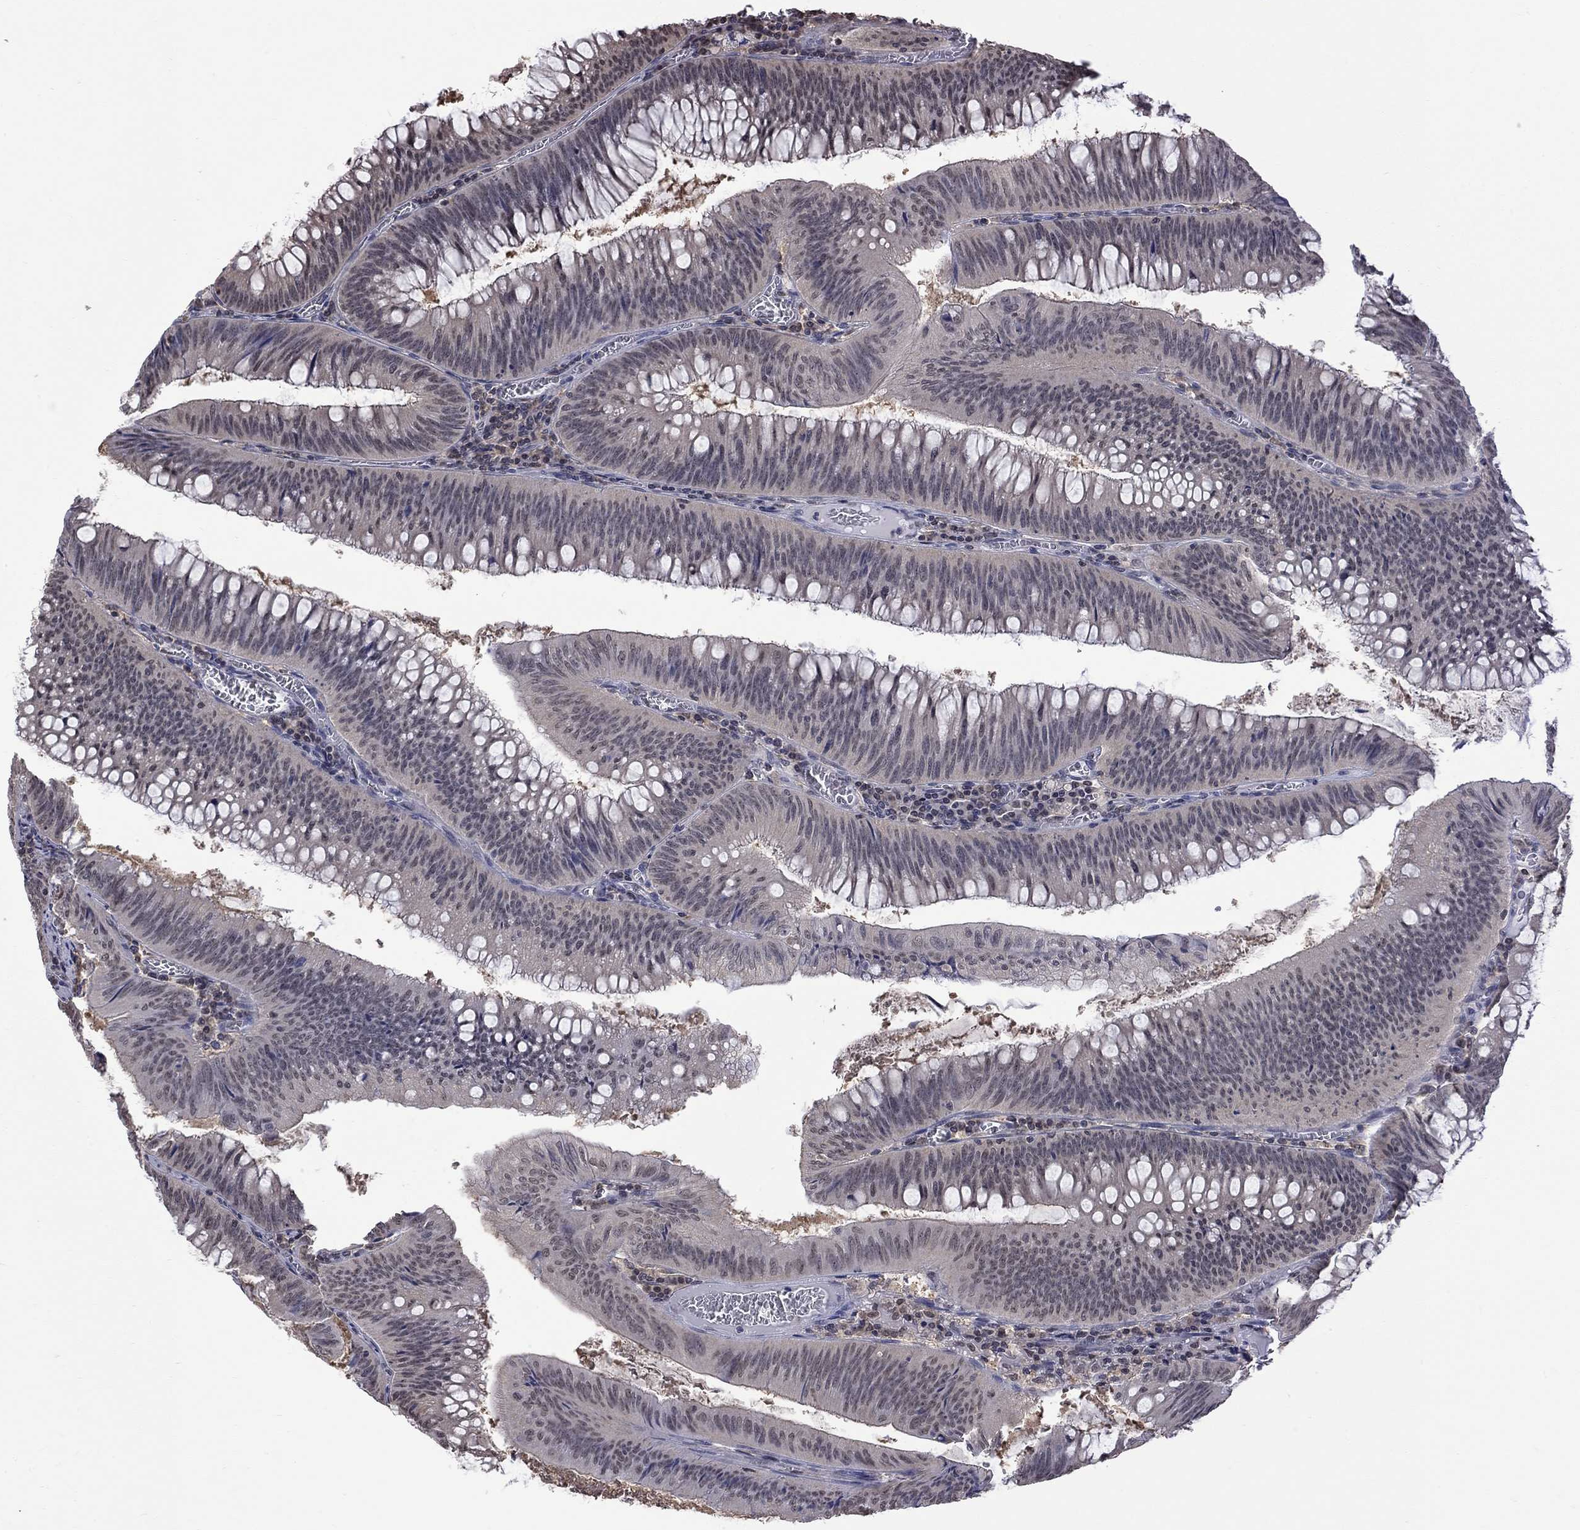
{"staining": {"intensity": "negative", "quantity": "none", "location": "none"}, "tissue": "colorectal cancer", "cell_type": "Tumor cells", "image_type": "cancer", "snomed": [{"axis": "morphology", "description": "Adenocarcinoma, NOS"}, {"axis": "topography", "description": "Rectum"}], "caption": "Tumor cells show no significant protein expression in colorectal cancer (adenocarcinoma). (DAB (3,3'-diaminobenzidine) immunohistochemistry with hematoxylin counter stain).", "gene": "RFWD3", "patient": {"sex": "female", "age": 72}}